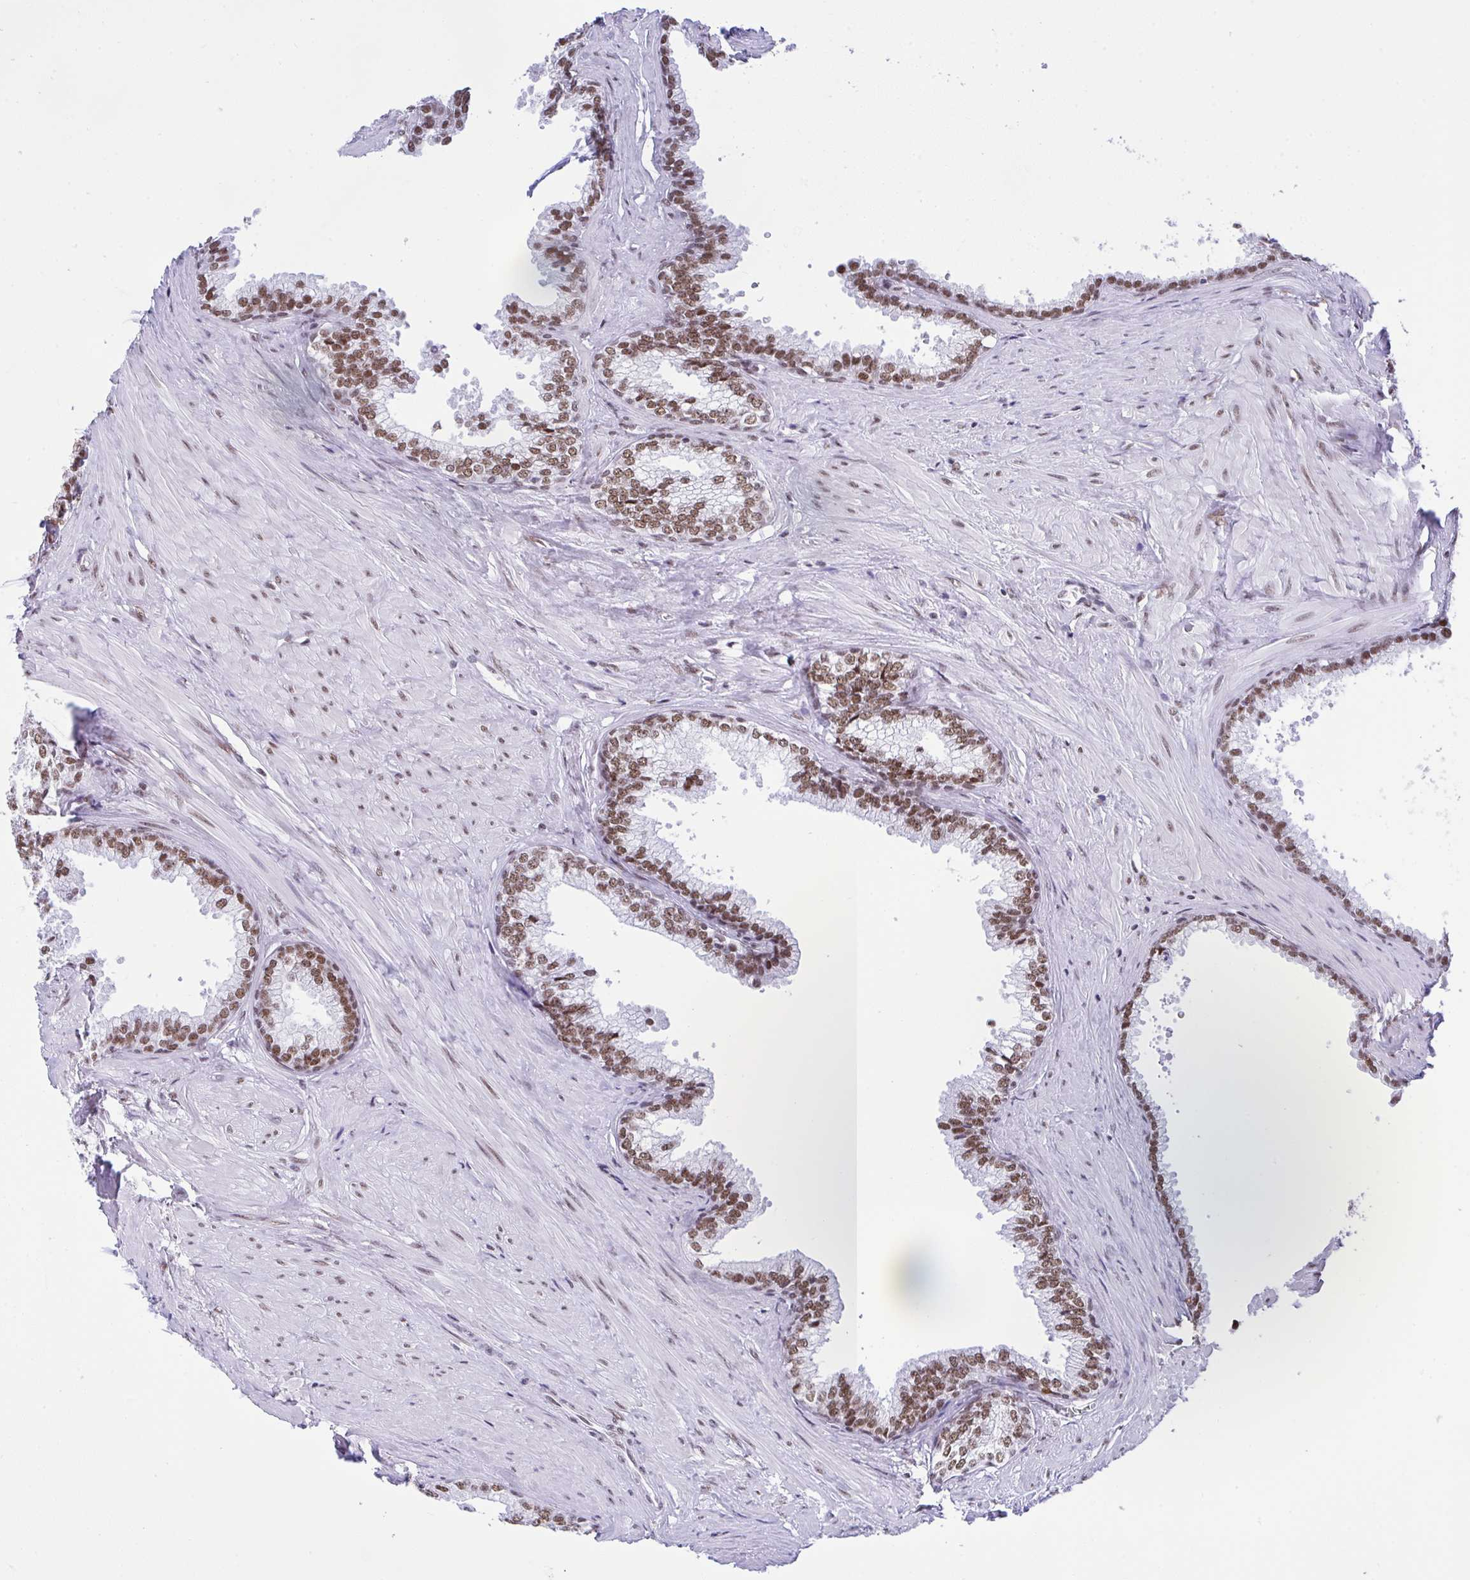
{"staining": {"intensity": "moderate", "quantity": ">75%", "location": "nuclear"}, "tissue": "prostate", "cell_type": "Glandular cells", "image_type": "normal", "snomed": [{"axis": "morphology", "description": "Normal tissue, NOS"}, {"axis": "topography", "description": "Prostate"}, {"axis": "topography", "description": "Peripheral nerve tissue"}], "caption": "There is medium levels of moderate nuclear positivity in glandular cells of unremarkable prostate, as demonstrated by immunohistochemical staining (brown color).", "gene": "DDX52", "patient": {"sex": "male", "age": 55}}